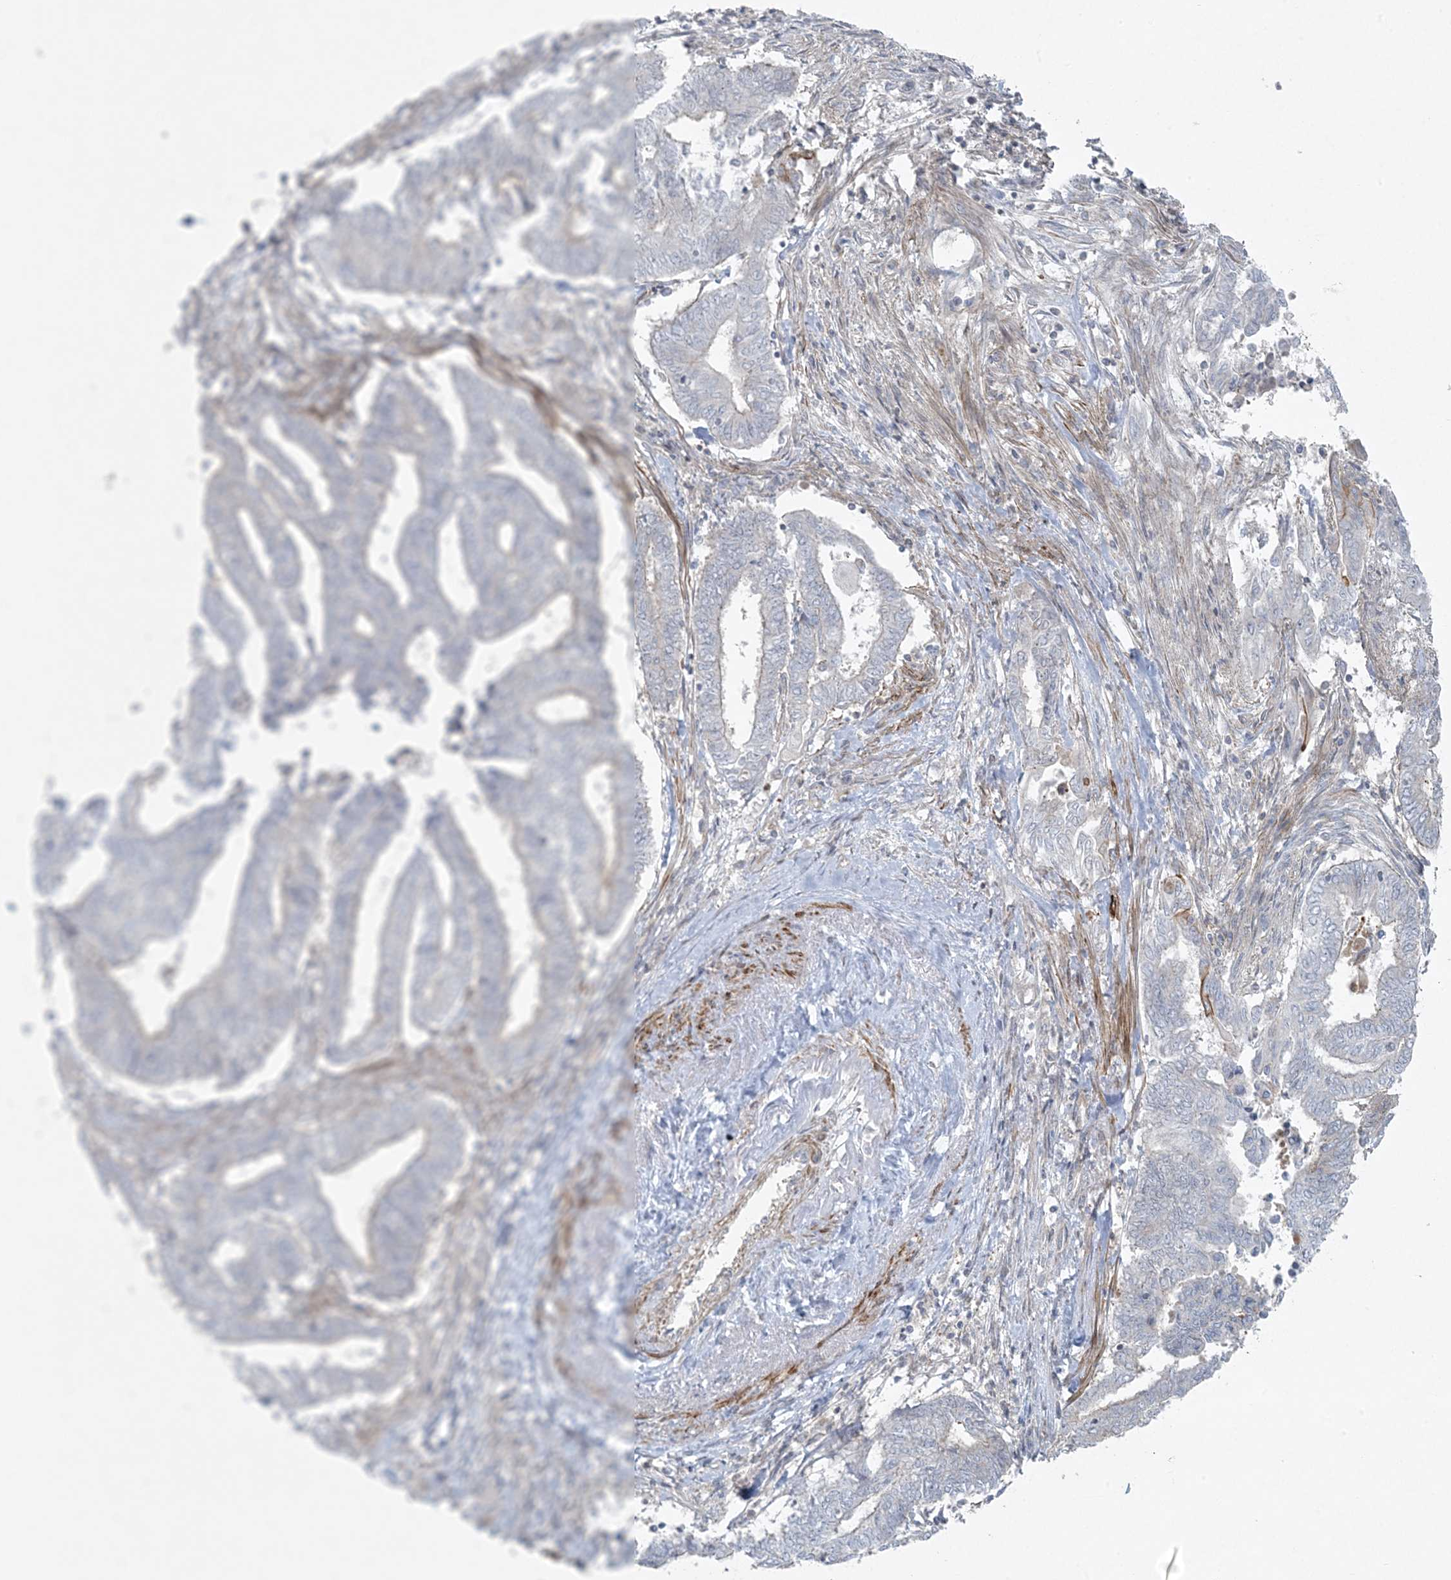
{"staining": {"intensity": "negative", "quantity": "none", "location": "none"}, "tissue": "endometrial cancer", "cell_type": "Tumor cells", "image_type": "cancer", "snomed": [{"axis": "morphology", "description": "Adenocarcinoma, NOS"}, {"axis": "topography", "description": "Uterus"}, {"axis": "topography", "description": "Endometrium"}], "caption": "A high-resolution micrograph shows immunohistochemistry staining of adenocarcinoma (endometrial), which demonstrates no significant expression in tumor cells. (Brightfield microscopy of DAB (3,3'-diaminobenzidine) IHC at high magnification).", "gene": "PIK3R4", "patient": {"sex": "female", "age": 70}}